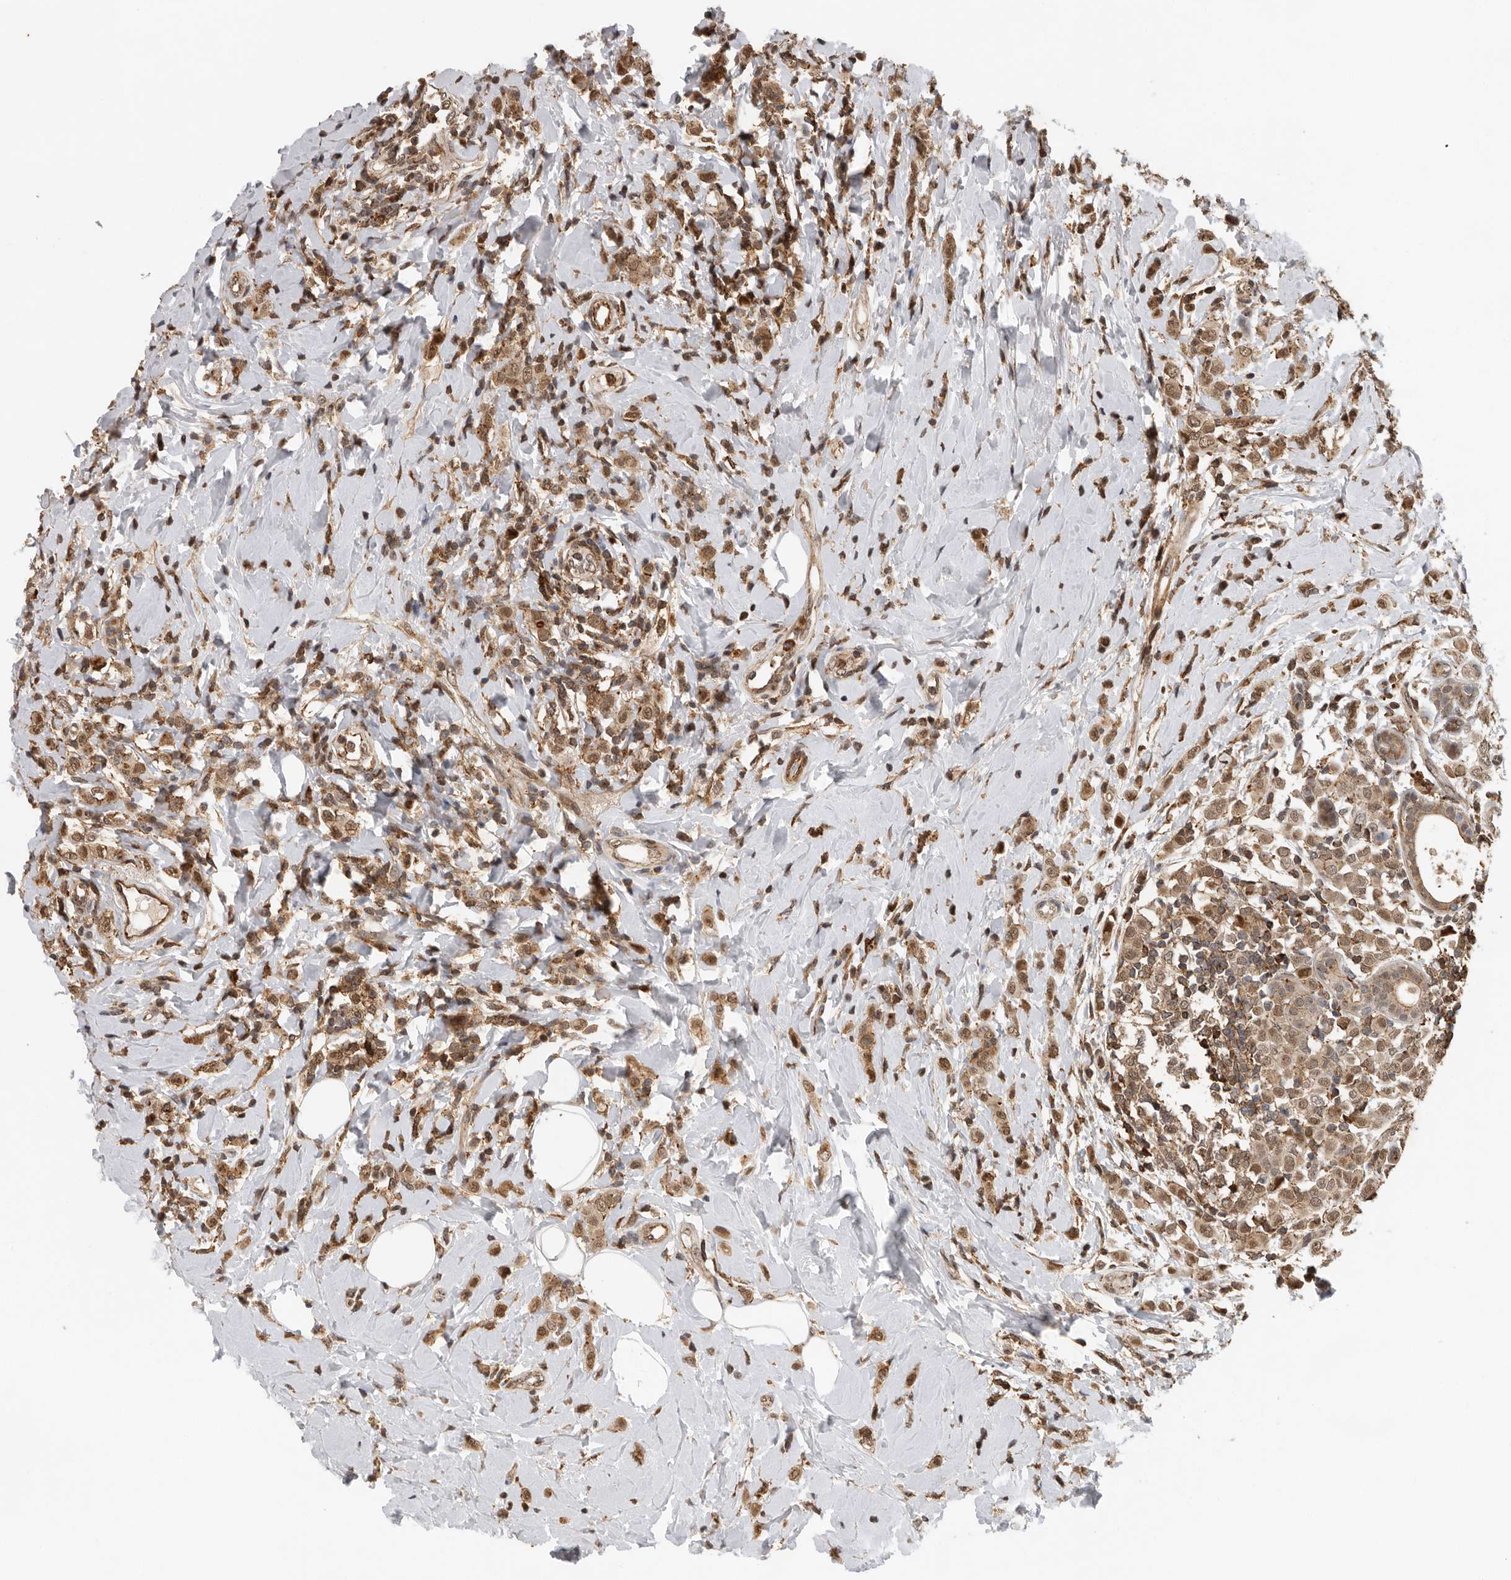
{"staining": {"intensity": "strong", "quantity": ">75%", "location": "cytoplasmic/membranous,nuclear"}, "tissue": "breast cancer", "cell_type": "Tumor cells", "image_type": "cancer", "snomed": [{"axis": "morphology", "description": "Lobular carcinoma"}, {"axis": "topography", "description": "Breast"}], "caption": "This is an image of immunohistochemistry (IHC) staining of breast lobular carcinoma, which shows strong staining in the cytoplasmic/membranous and nuclear of tumor cells.", "gene": "RNF157", "patient": {"sex": "female", "age": 47}}